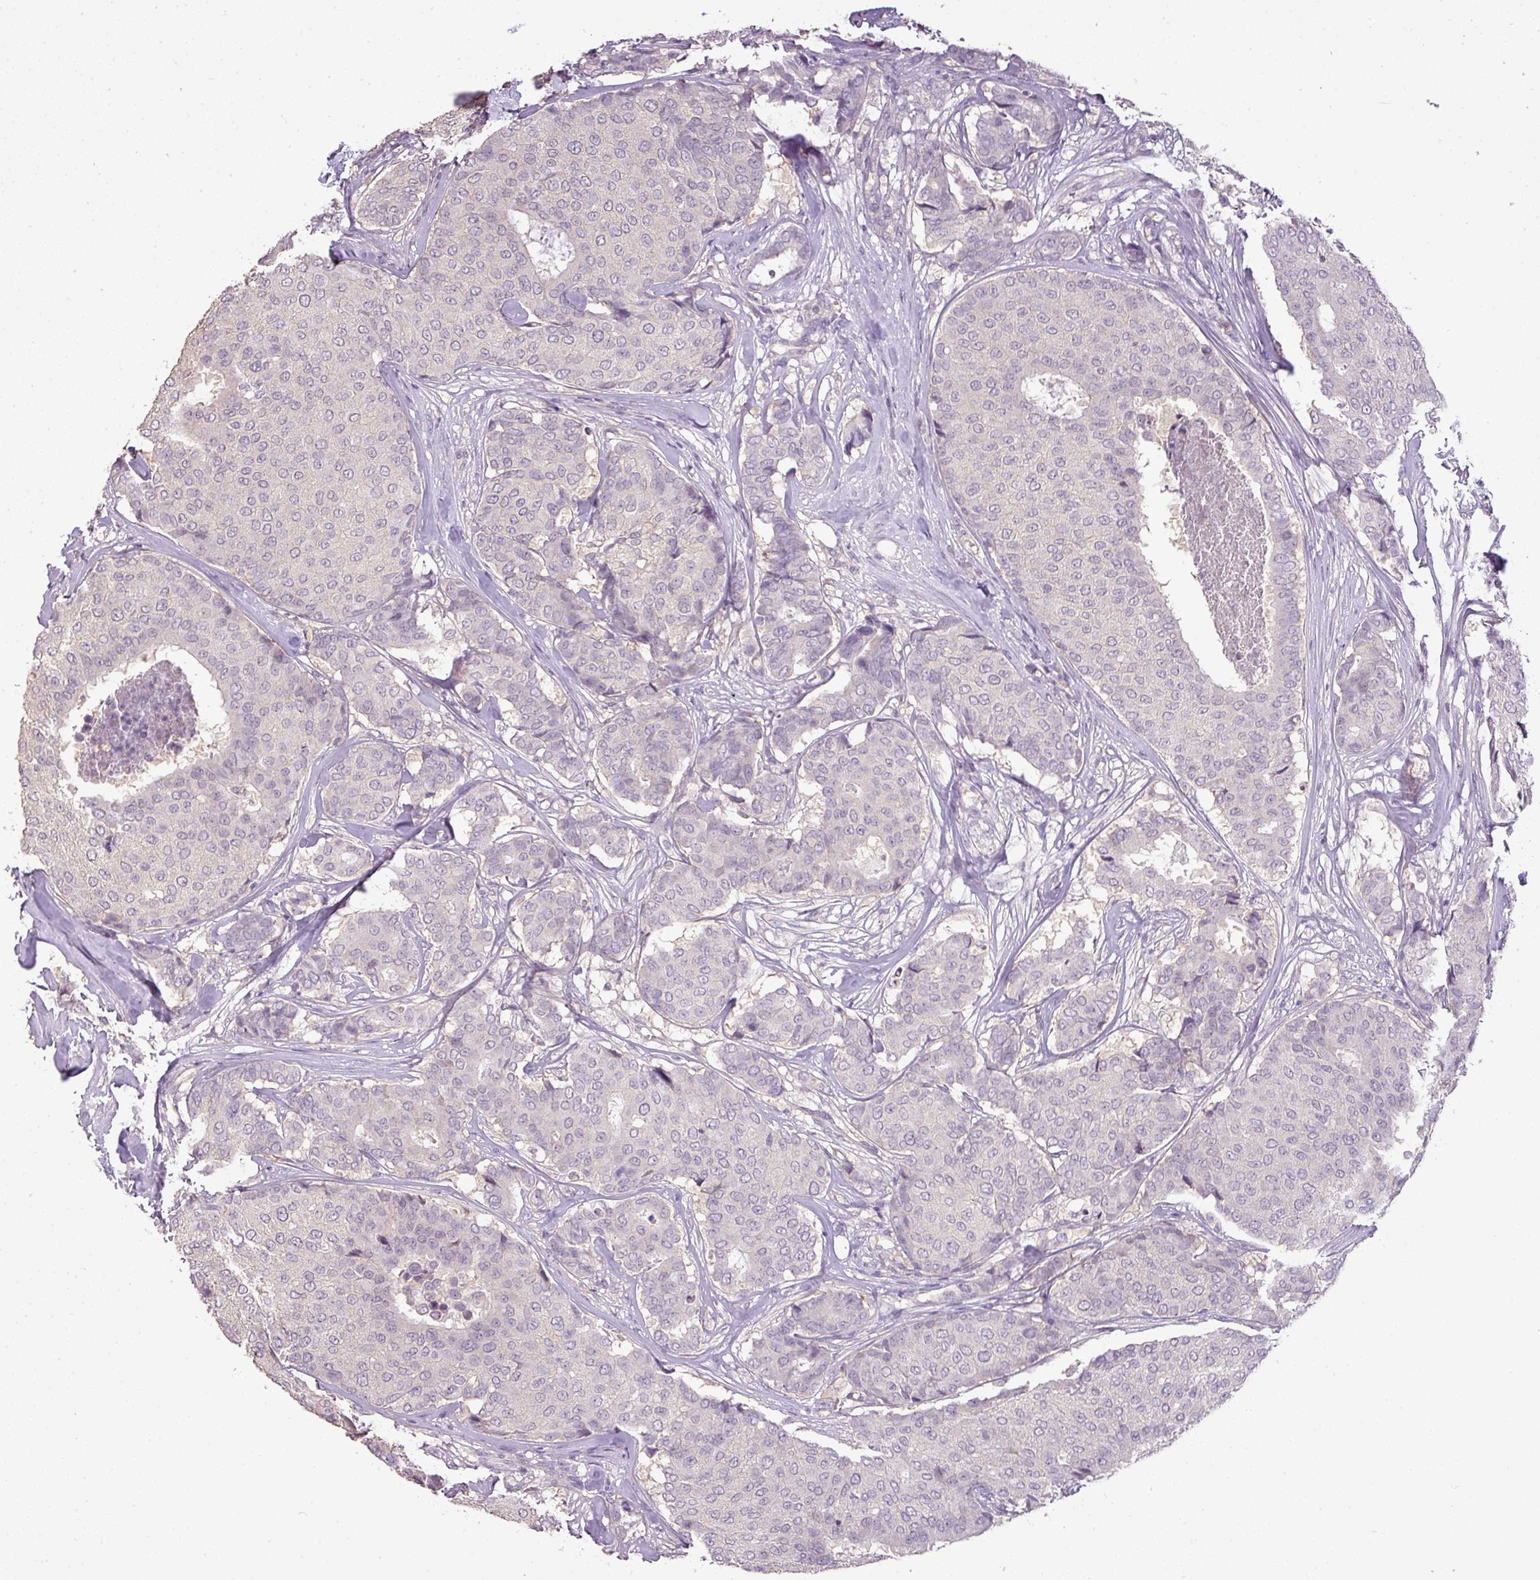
{"staining": {"intensity": "negative", "quantity": "none", "location": "none"}, "tissue": "breast cancer", "cell_type": "Tumor cells", "image_type": "cancer", "snomed": [{"axis": "morphology", "description": "Duct carcinoma"}, {"axis": "topography", "description": "Breast"}], "caption": "Immunohistochemistry histopathology image of human breast cancer stained for a protein (brown), which shows no expression in tumor cells. (Brightfield microscopy of DAB IHC at high magnification).", "gene": "LY9", "patient": {"sex": "female", "age": 75}}